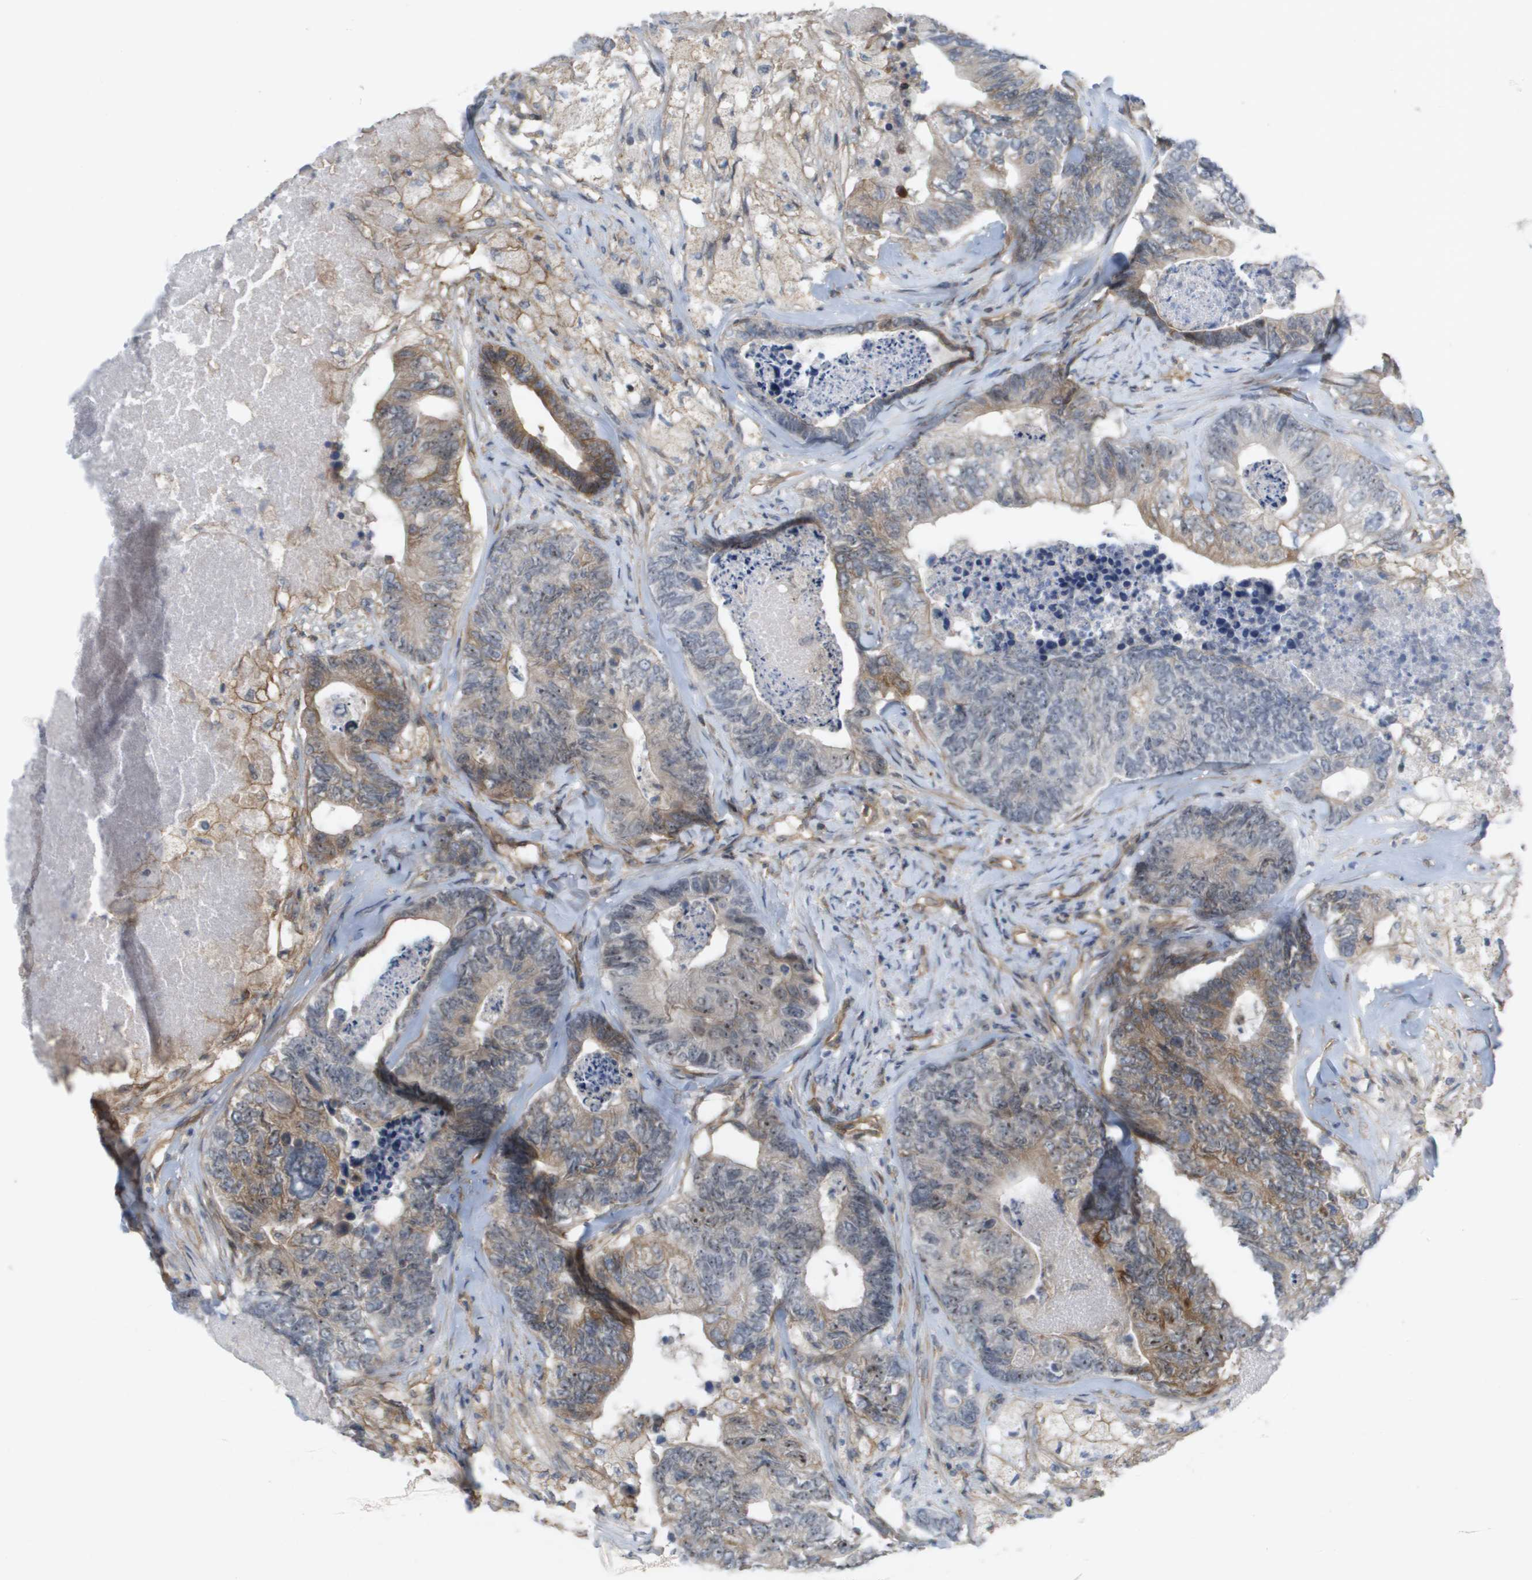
{"staining": {"intensity": "weak", "quantity": "25%-75%", "location": "cytoplasmic/membranous"}, "tissue": "colorectal cancer", "cell_type": "Tumor cells", "image_type": "cancer", "snomed": [{"axis": "morphology", "description": "Adenocarcinoma, NOS"}, {"axis": "topography", "description": "Colon"}], "caption": "Protein staining of colorectal adenocarcinoma tissue demonstrates weak cytoplasmic/membranous expression in approximately 25%-75% of tumor cells.", "gene": "MTARC2", "patient": {"sex": "female", "age": 67}}